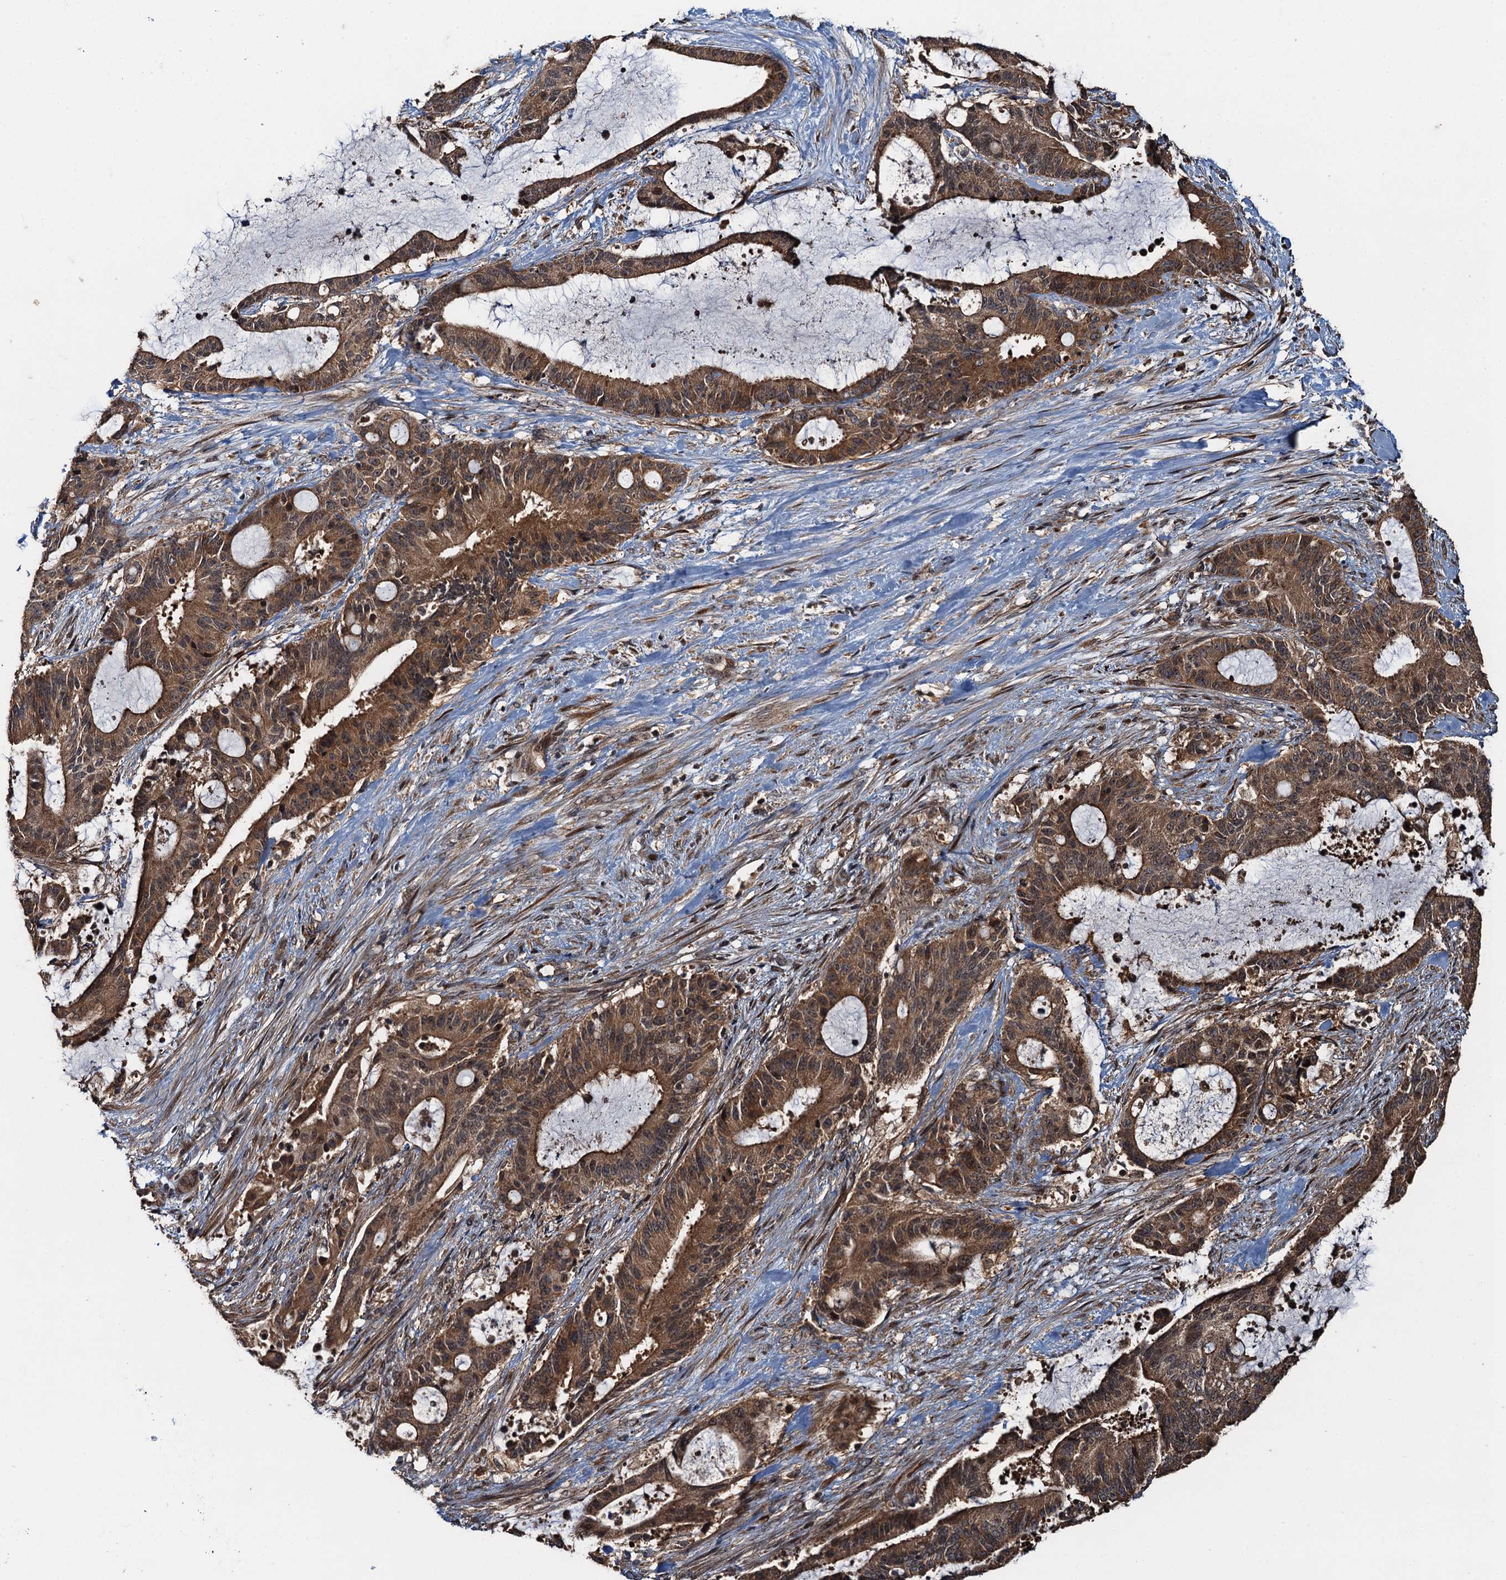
{"staining": {"intensity": "moderate", "quantity": ">75%", "location": "cytoplasmic/membranous"}, "tissue": "liver cancer", "cell_type": "Tumor cells", "image_type": "cancer", "snomed": [{"axis": "morphology", "description": "Normal tissue, NOS"}, {"axis": "morphology", "description": "Cholangiocarcinoma"}, {"axis": "topography", "description": "Liver"}, {"axis": "topography", "description": "Peripheral nerve tissue"}], "caption": "Liver cancer (cholangiocarcinoma) stained for a protein (brown) shows moderate cytoplasmic/membranous positive positivity in approximately >75% of tumor cells.", "gene": "SNX32", "patient": {"sex": "female", "age": 73}}